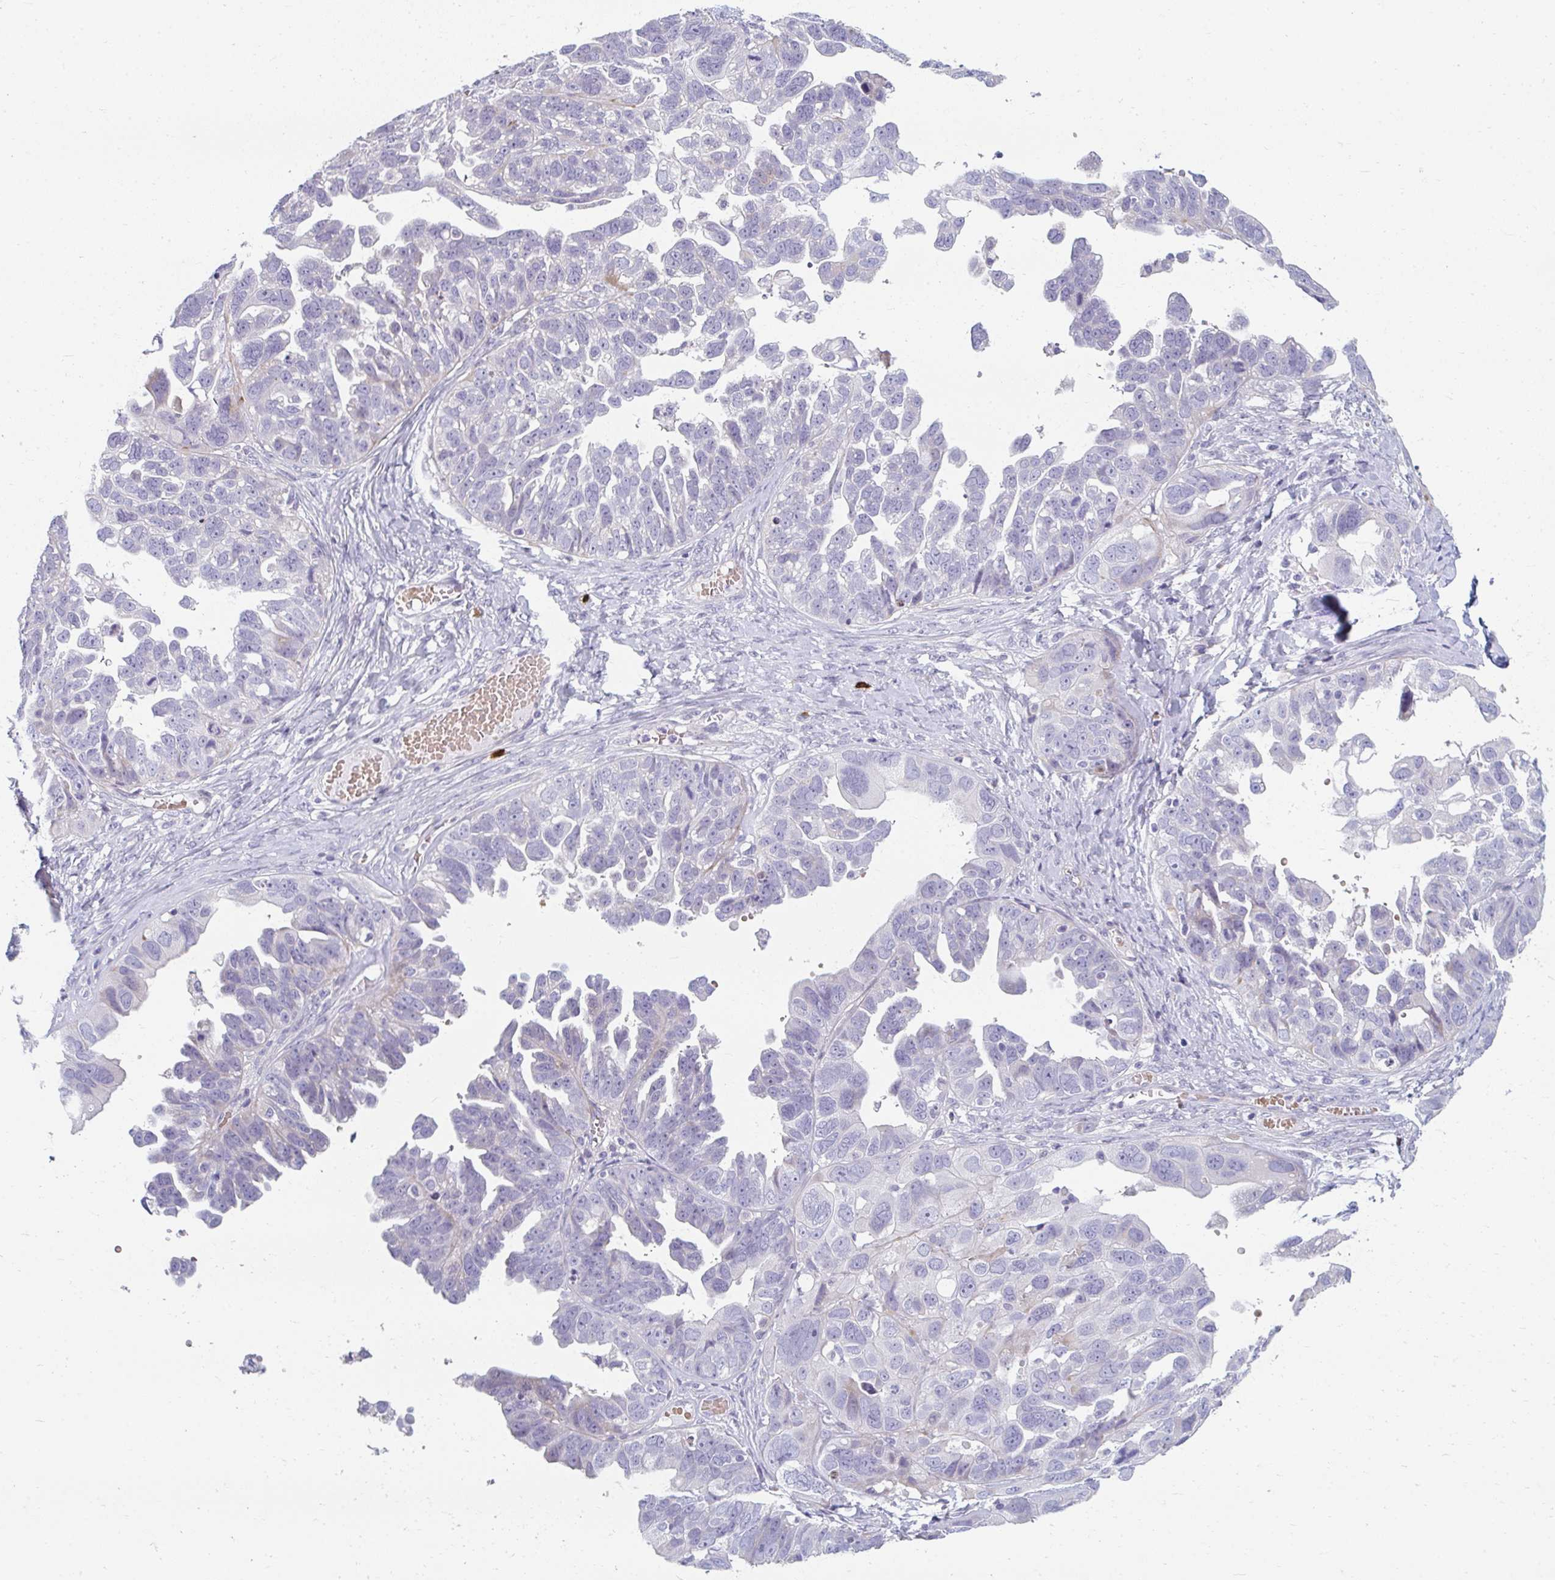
{"staining": {"intensity": "negative", "quantity": "none", "location": "none"}, "tissue": "ovarian cancer", "cell_type": "Tumor cells", "image_type": "cancer", "snomed": [{"axis": "morphology", "description": "Cystadenocarcinoma, serous, NOS"}, {"axis": "topography", "description": "Ovary"}], "caption": "Protein analysis of ovarian cancer demonstrates no significant staining in tumor cells. The staining is performed using DAB (3,3'-diaminobenzidine) brown chromogen with nuclei counter-stained in using hematoxylin.", "gene": "EIF1AD", "patient": {"sex": "female", "age": 79}}